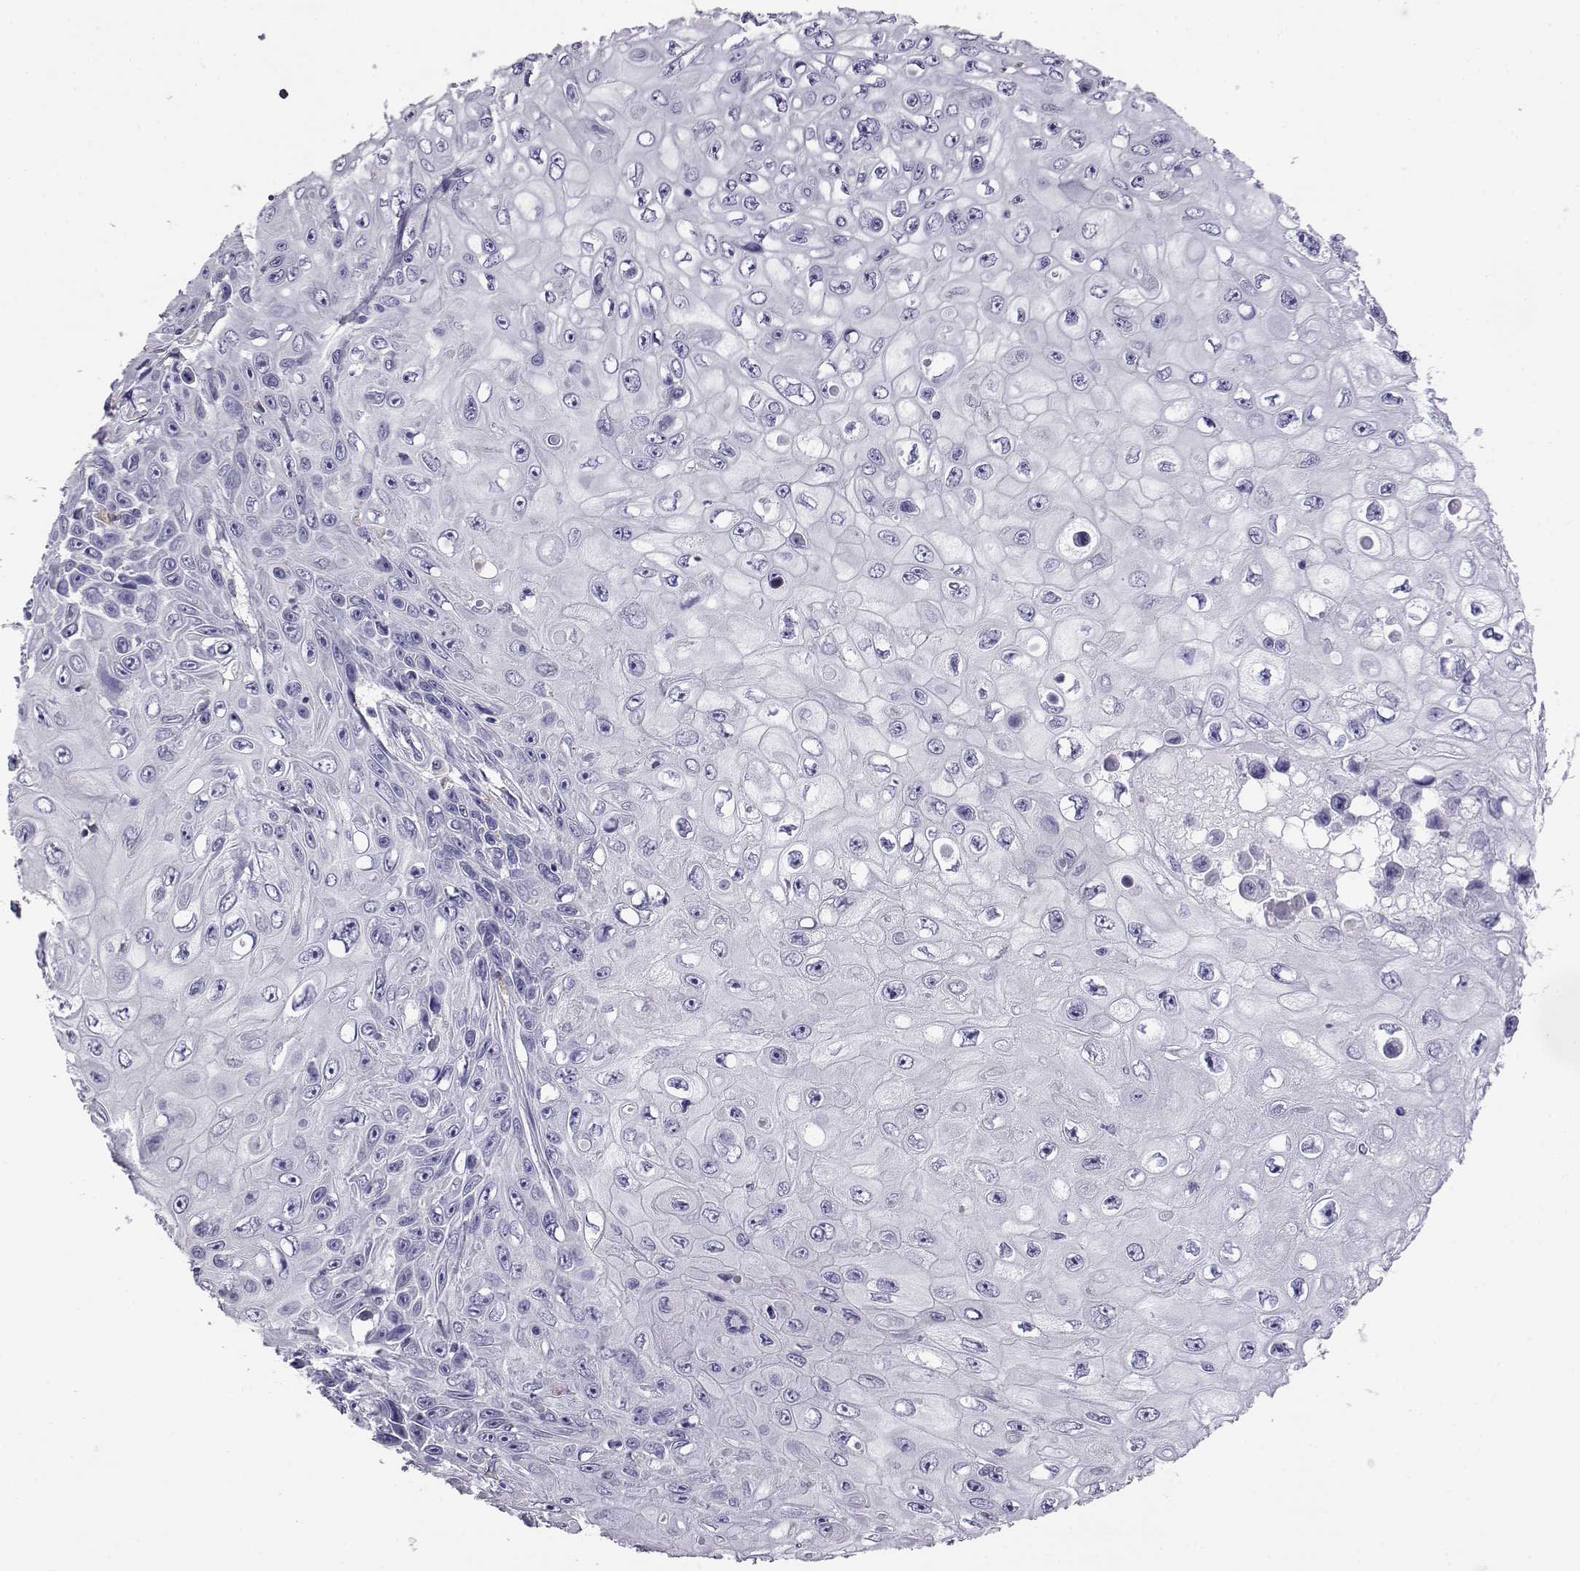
{"staining": {"intensity": "negative", "quantity": "none", "location": "none"}, "tissue": "skin cancer", "cell_type": "Tumor cells", "image_type": "cancer", "snomed": [{"axis": "morphology", "description": "Squamous cell carcinoma, NOS"}, {"axis": "topography", "description": "Skin"}], "caption": "IHC image of neoplastic tissue: skin cancer stained with DAB reveals no significant protein positivity in tumor cells.", "gene": "AKR1B1", "patient": {"sex": "male", "age": 82}}